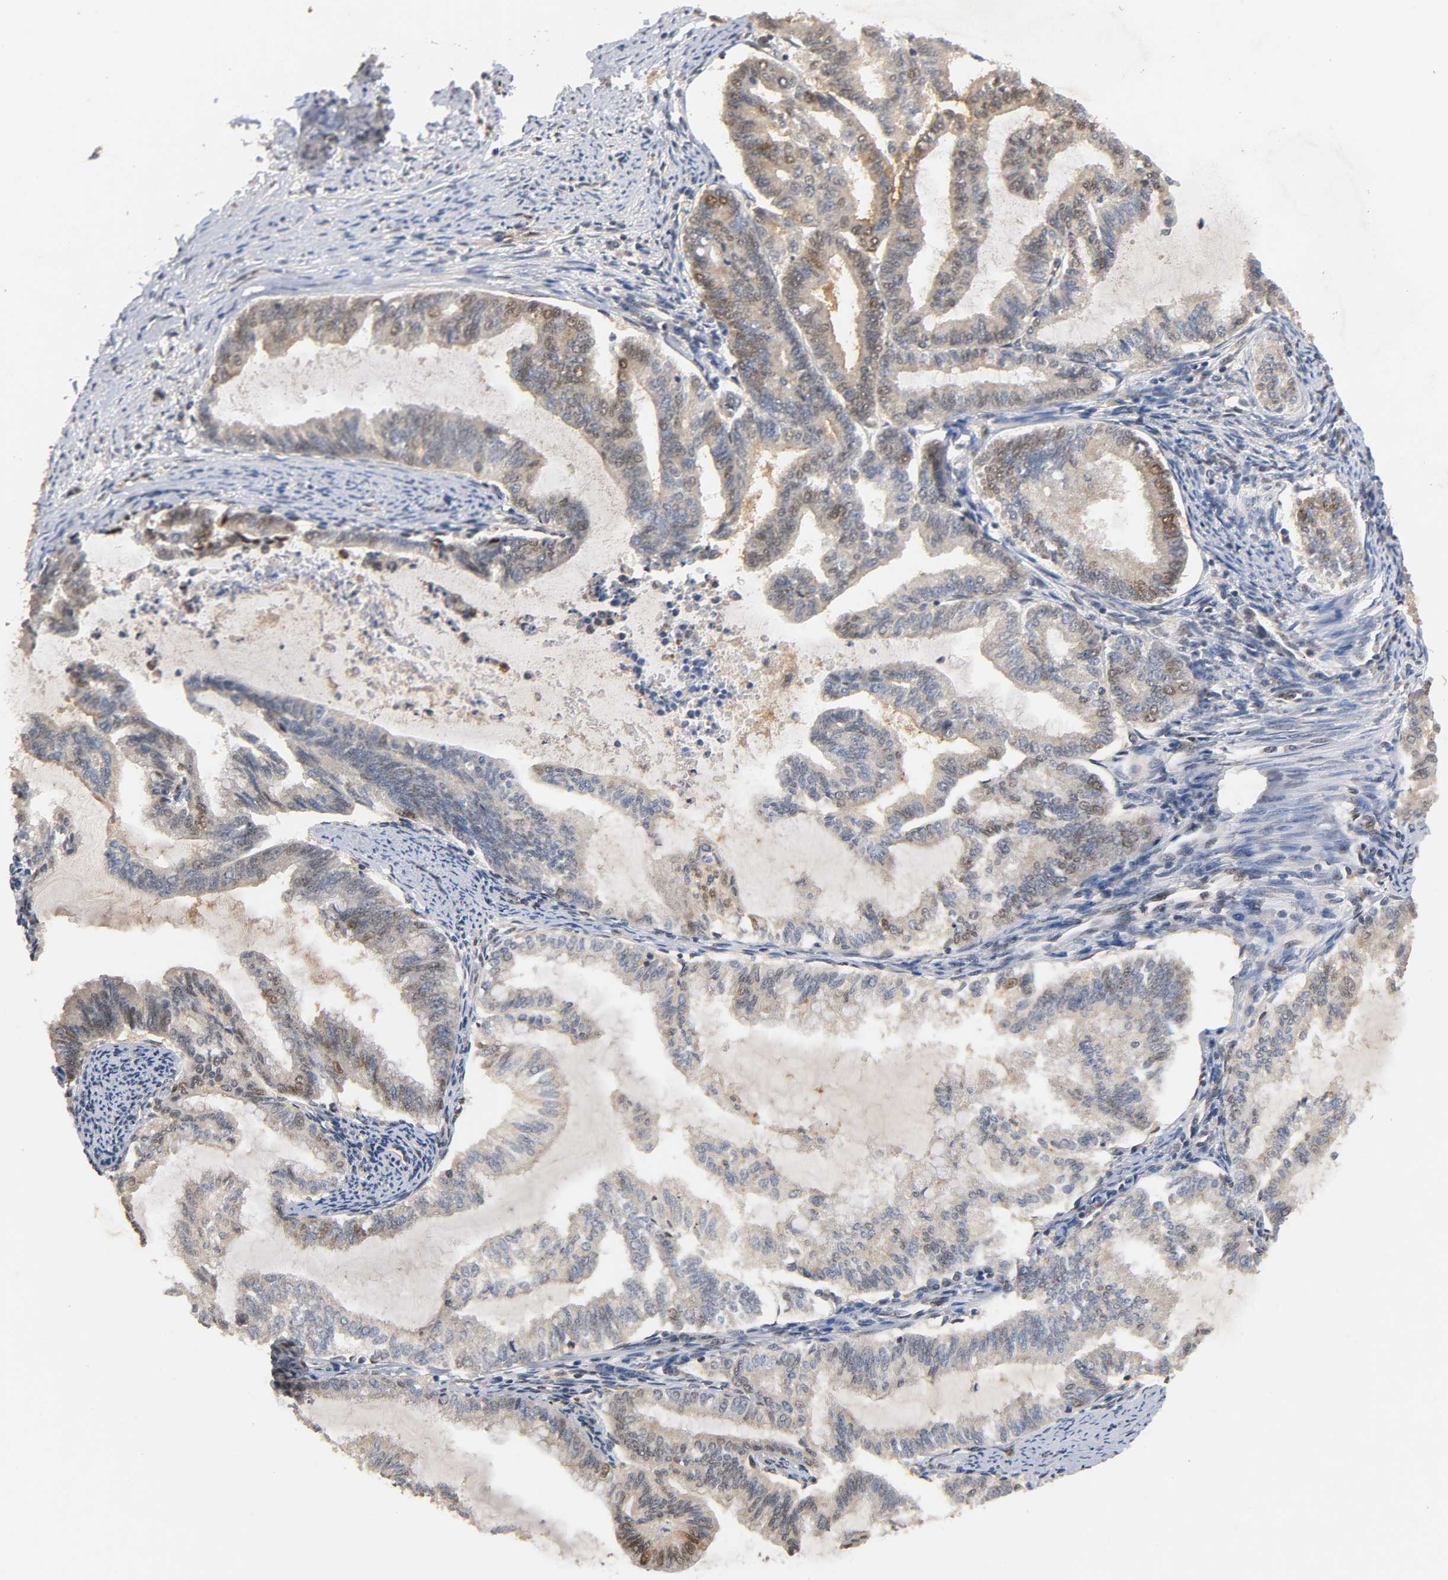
{"staining": {"intensity": "moderate", "quantity": "25%-75%", "location": "nuclear"}, "tissue": "endometrial cancer", "cell_type": "Tumor cells", "image_type": "cancer", "snomed": [{"axis": "morphology", "description": "Adenocarcinoma, NOS"}, {"axis": "topography", "description": "Endometrium"}], "caption": "Protein staining shows moderate nuclear positivity in approximately 25%-75% of tumor cells in endometrial adenocarcinoma.", "gene": "UBC", "patient": {"sex": "female", "age": 79}}